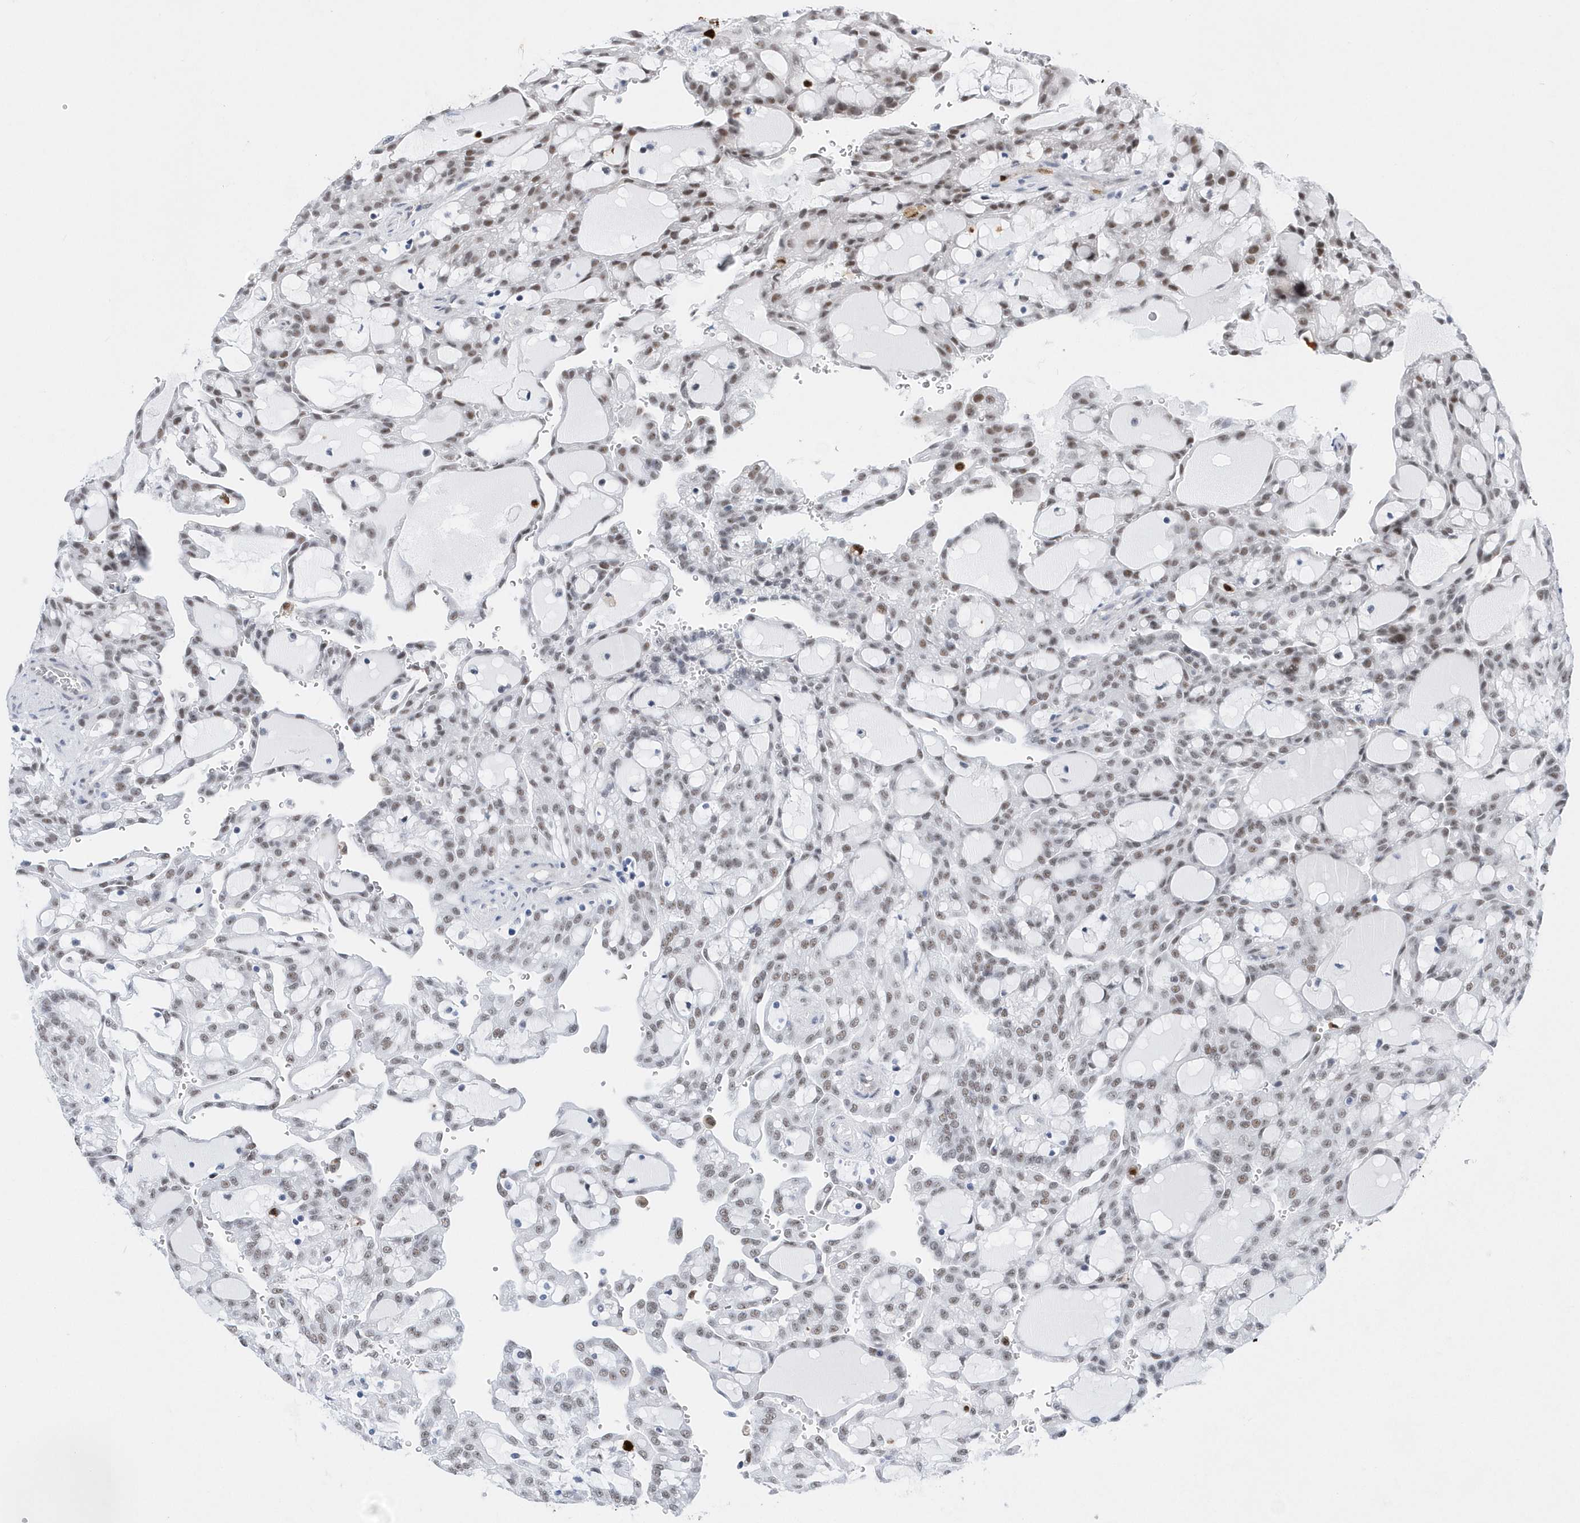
{"staining": {"intensity": "weak", "quantity": "25%-75%", "location": "nuclear"}, "tissue": "renal cancer", "cell_type": "Tumor cells", "image_type": "cancer", "snomed": [{"axis": "morphology", "description": "Adenocarcinoma, NOS"}, {"axis": "topography", "description": "Kidney"}], "caption": "Renal cancer (adenocarcinoma) was stained to show a protein in brown. There is low levels of weak nuclear positivity in about 25%-75% of tumor cells.", "gene": "RPP30", "patient": {"sex": "male", "age": 63}}